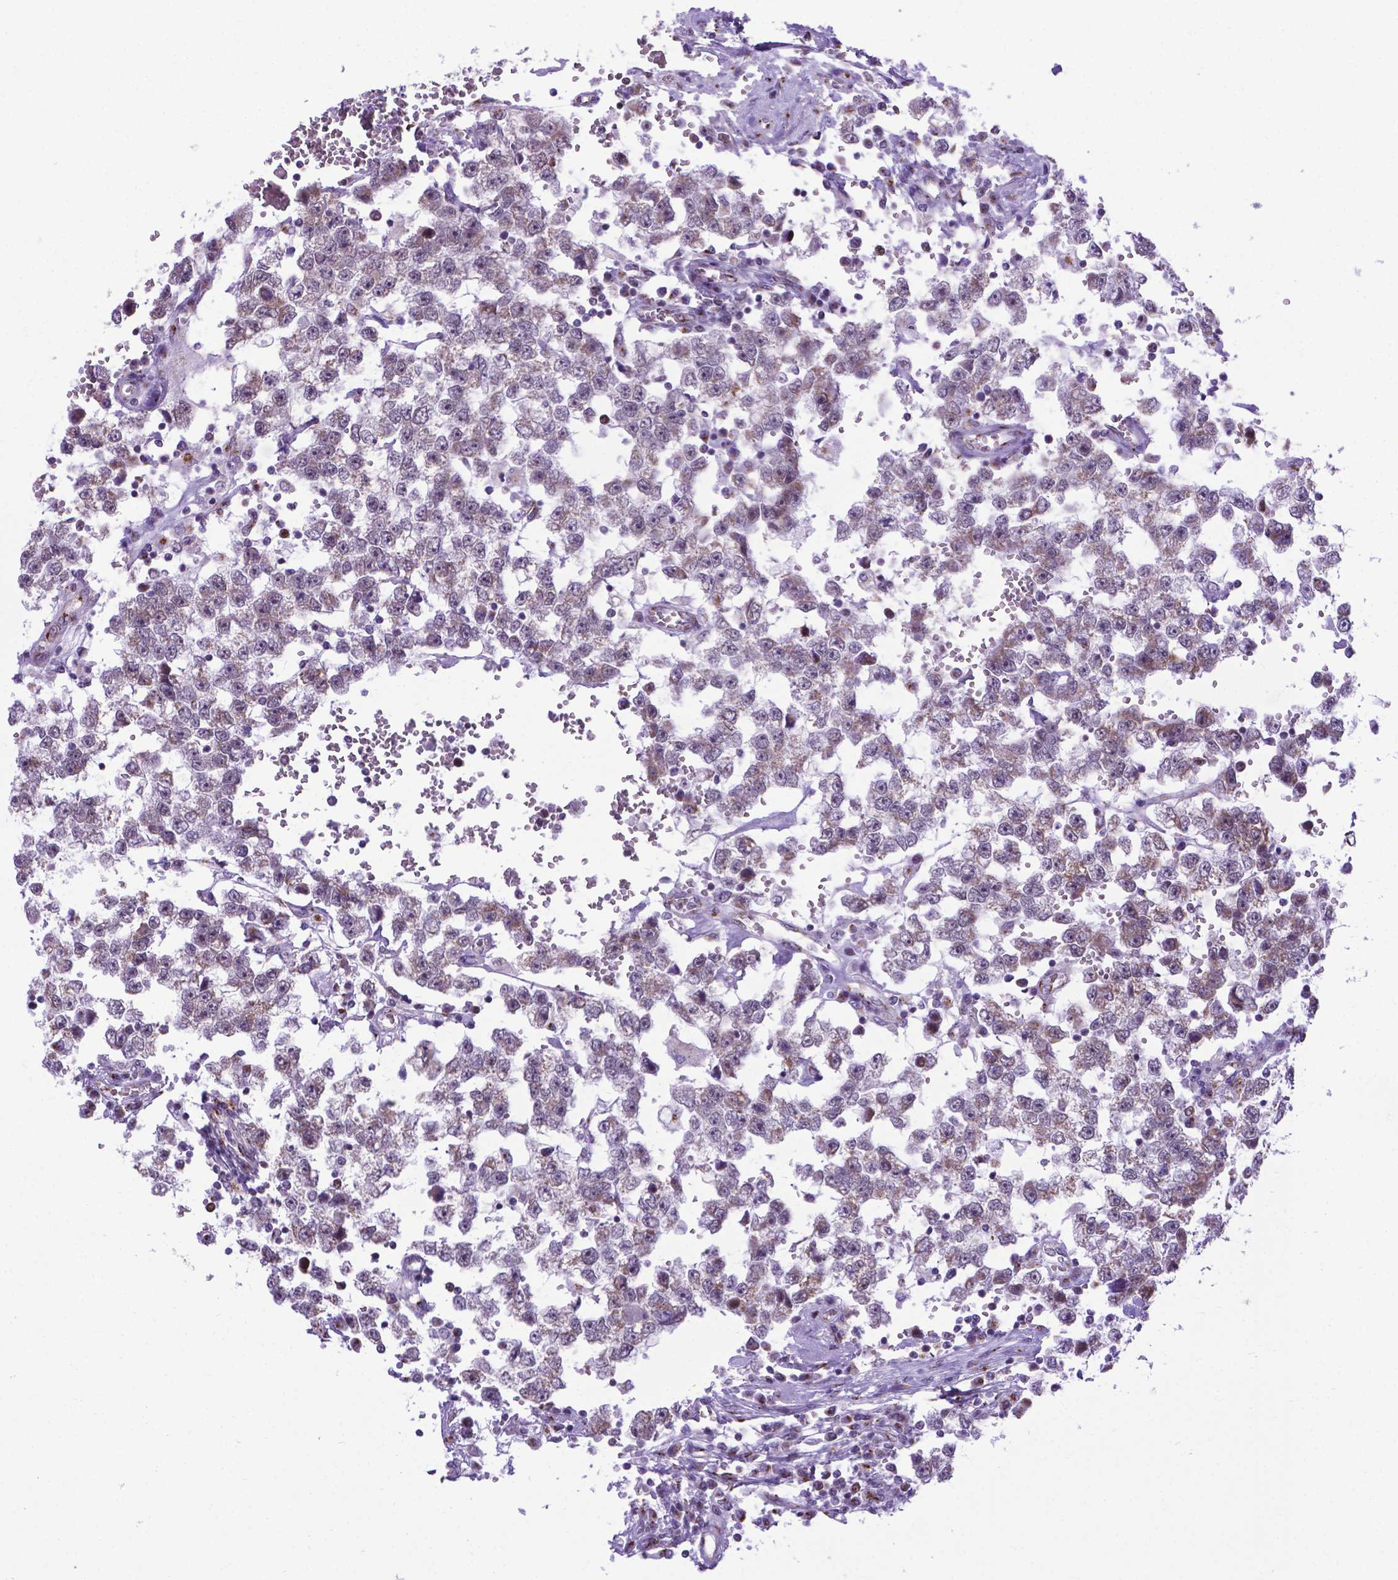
{"staining": {"intensity": "weak", "quantity": "25%-75%", "location": "cytoplasmic/membranous"}, "tissue": "testis cancer", "cell_type": "Tumor cells", "image_type": "cancer", "snomed": [{"axis": "morphology", "description": "Normal tissue, NOS"}, {"axis": "morphology", "description": "Seminoma, NOS"}, {"axis": "topography", "description": "Testis"}, {"axis": "topography", "description": "Epididymis"}], "caption": "Testis cancer stained with a brown dye demonstrates weak cytoplasmic/membranous positive positivity in approximately 25%-75% of tumor cells.", "gene": "MRPL10", "patient": {"sex": "male", "age": 34}}